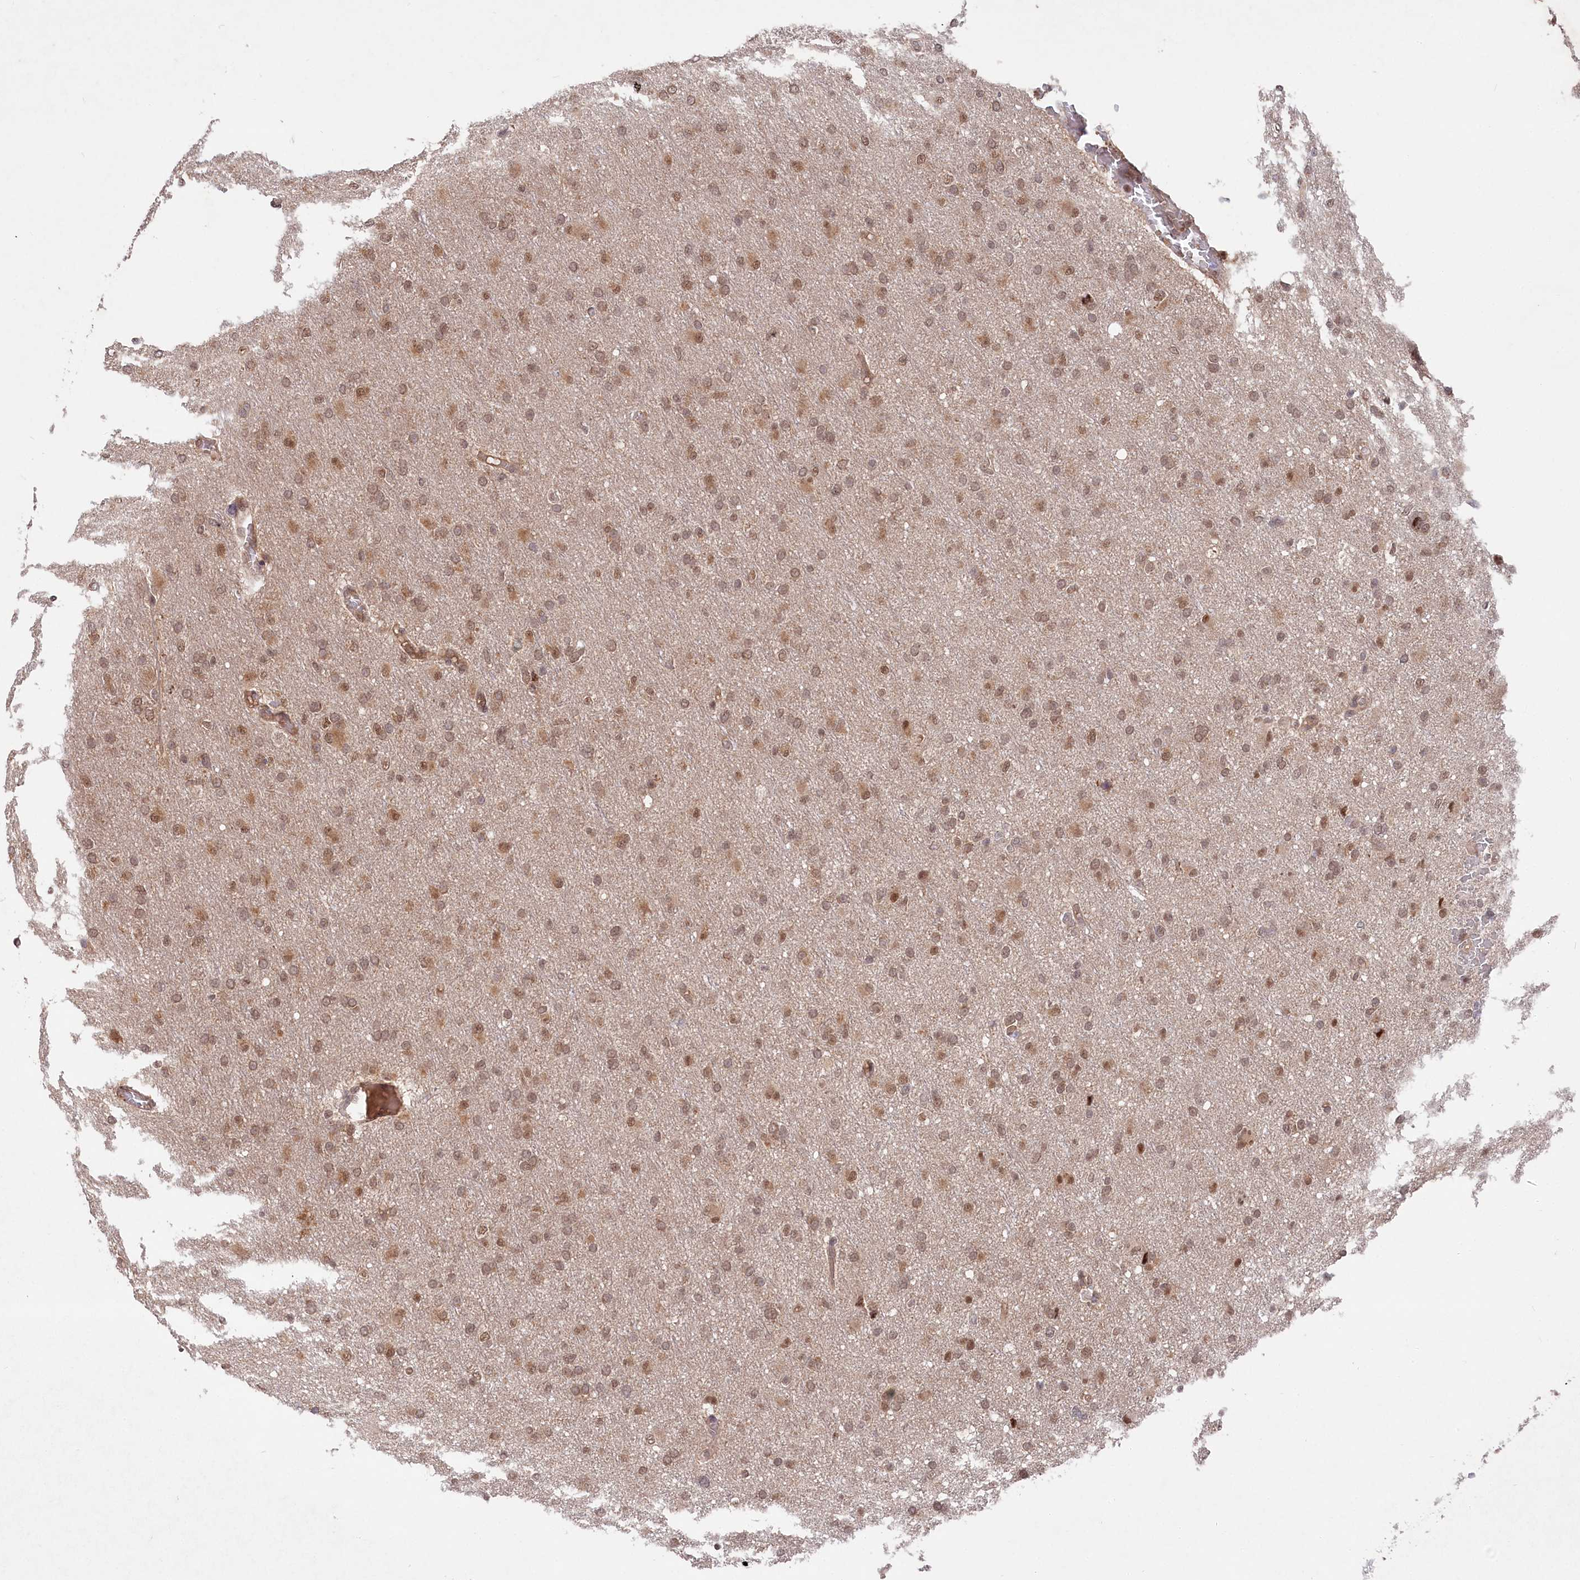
{"staining": {"intensity": "moderate", "quantity": ">75%", "location": "cytoplasmic/membranous,nuclear"}, "tissue": "glioma", "cell_type": "Tumor cells", "image_type": "cancer", "snomed": [{"axis": "morphology", "description": "Glioma, malignant, High grade"}, {"axis": "topography", "description": "Cerebral cortex"}], "caption": "A histopathology image of human glioma stained for a protein exhibits moderate cytoplasmic/membranous and nuclear brown staining in tumor cells. (DAB (3,3'-diaminobenzidine) IHC, brown staining for protein, blue staining for nuclei).", "gene": "PSMA1", "patient": {"sex": "female", "age": 36}}